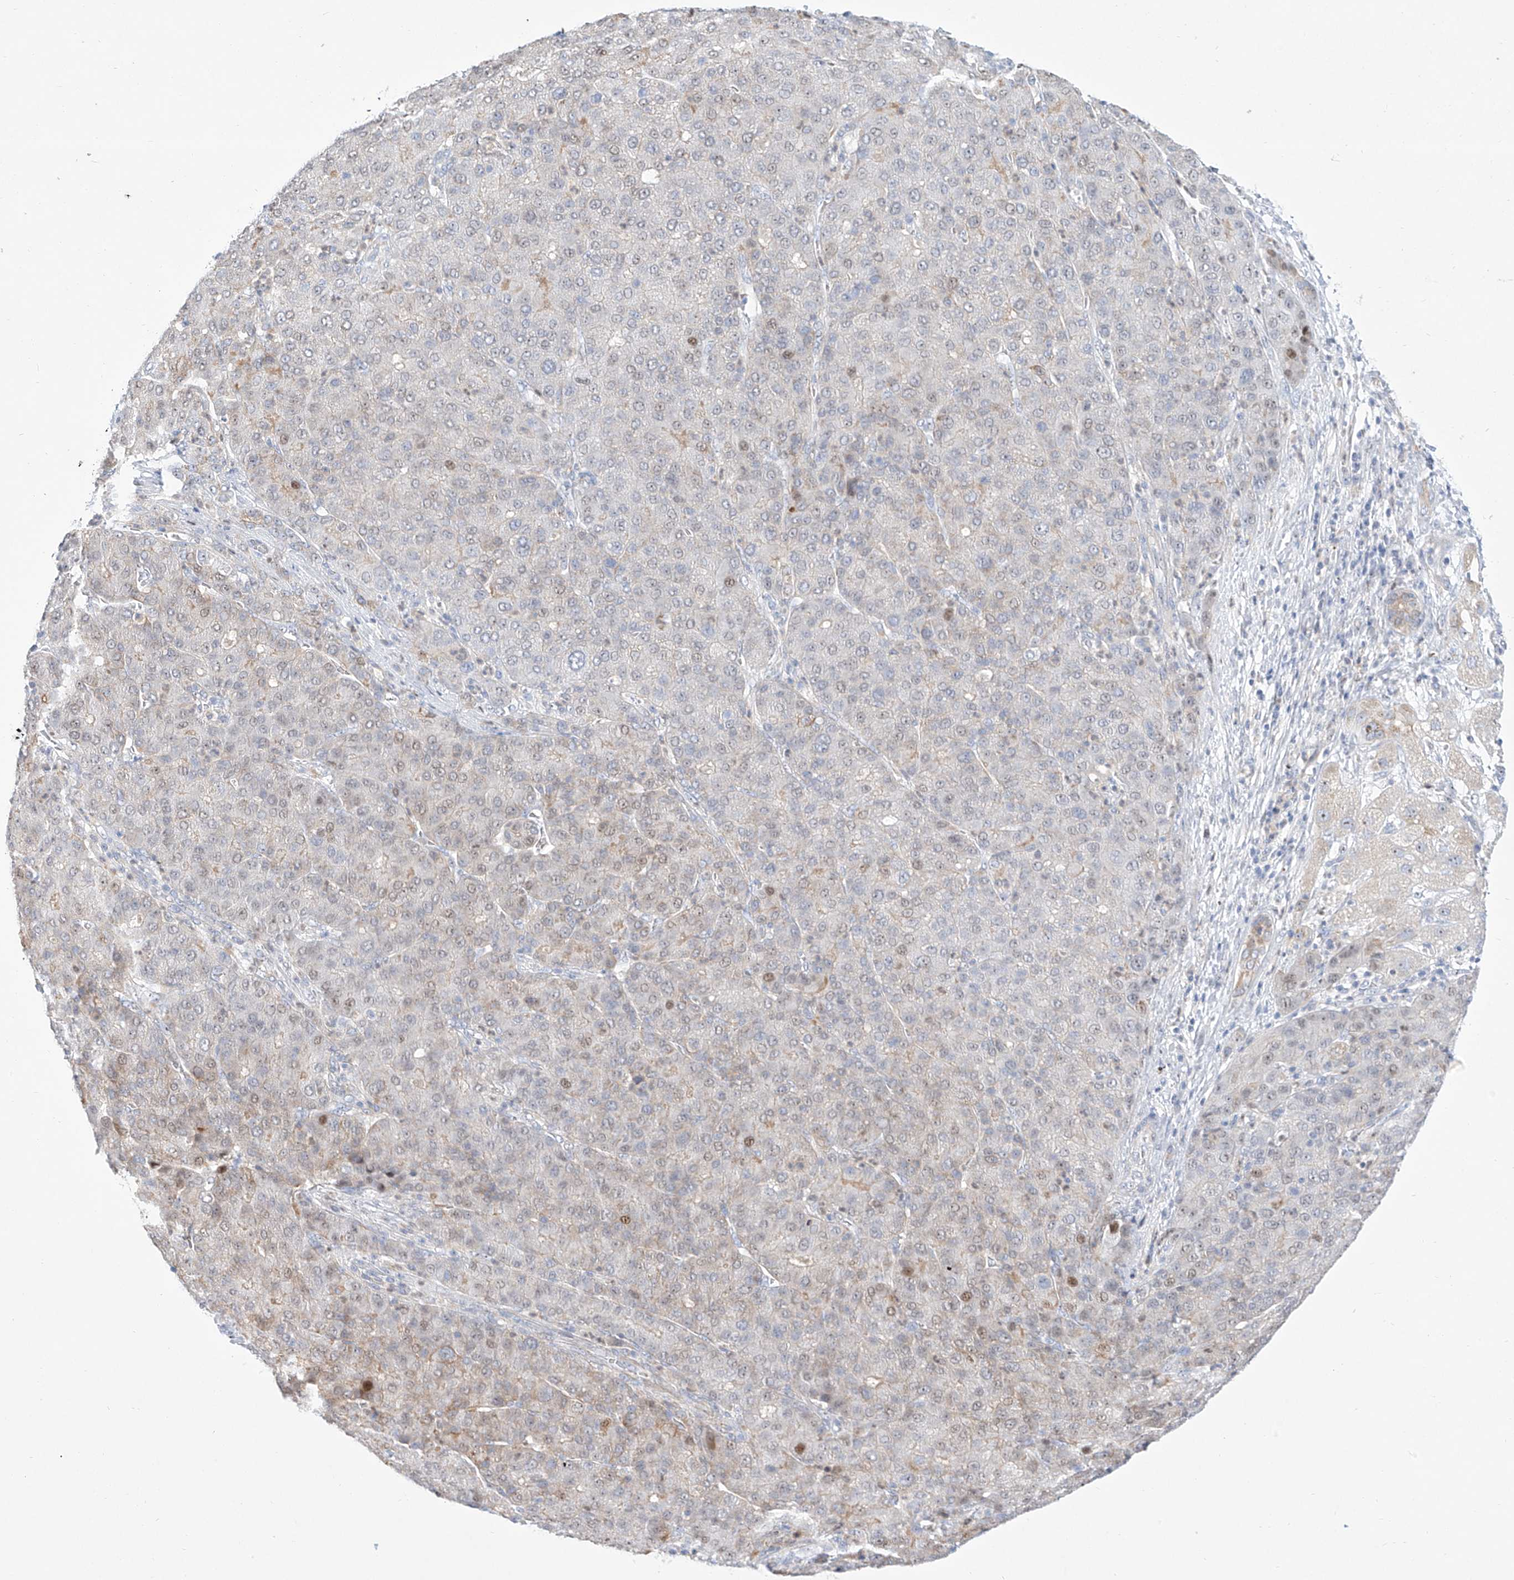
{"staining": {"intensity": "weak", "quantity": "<25%", "location": "nuclear"}, "tissue": "liver cancer", "cell_type": "Tumor cells", "image_type": "cancer", "snomed": [{"axis": "morphology", "description": "Carcinoma, Hepatocellular, NOS"}, {"axis": "topography", "description": "Liver"}], "caption": "Hepatocellular carcinoma (liver) was stained to show a protein in brown. There is no significant expression in tumor cells.", "gene": "SNU13", "patient": {"sex": "male", "age": 65}}